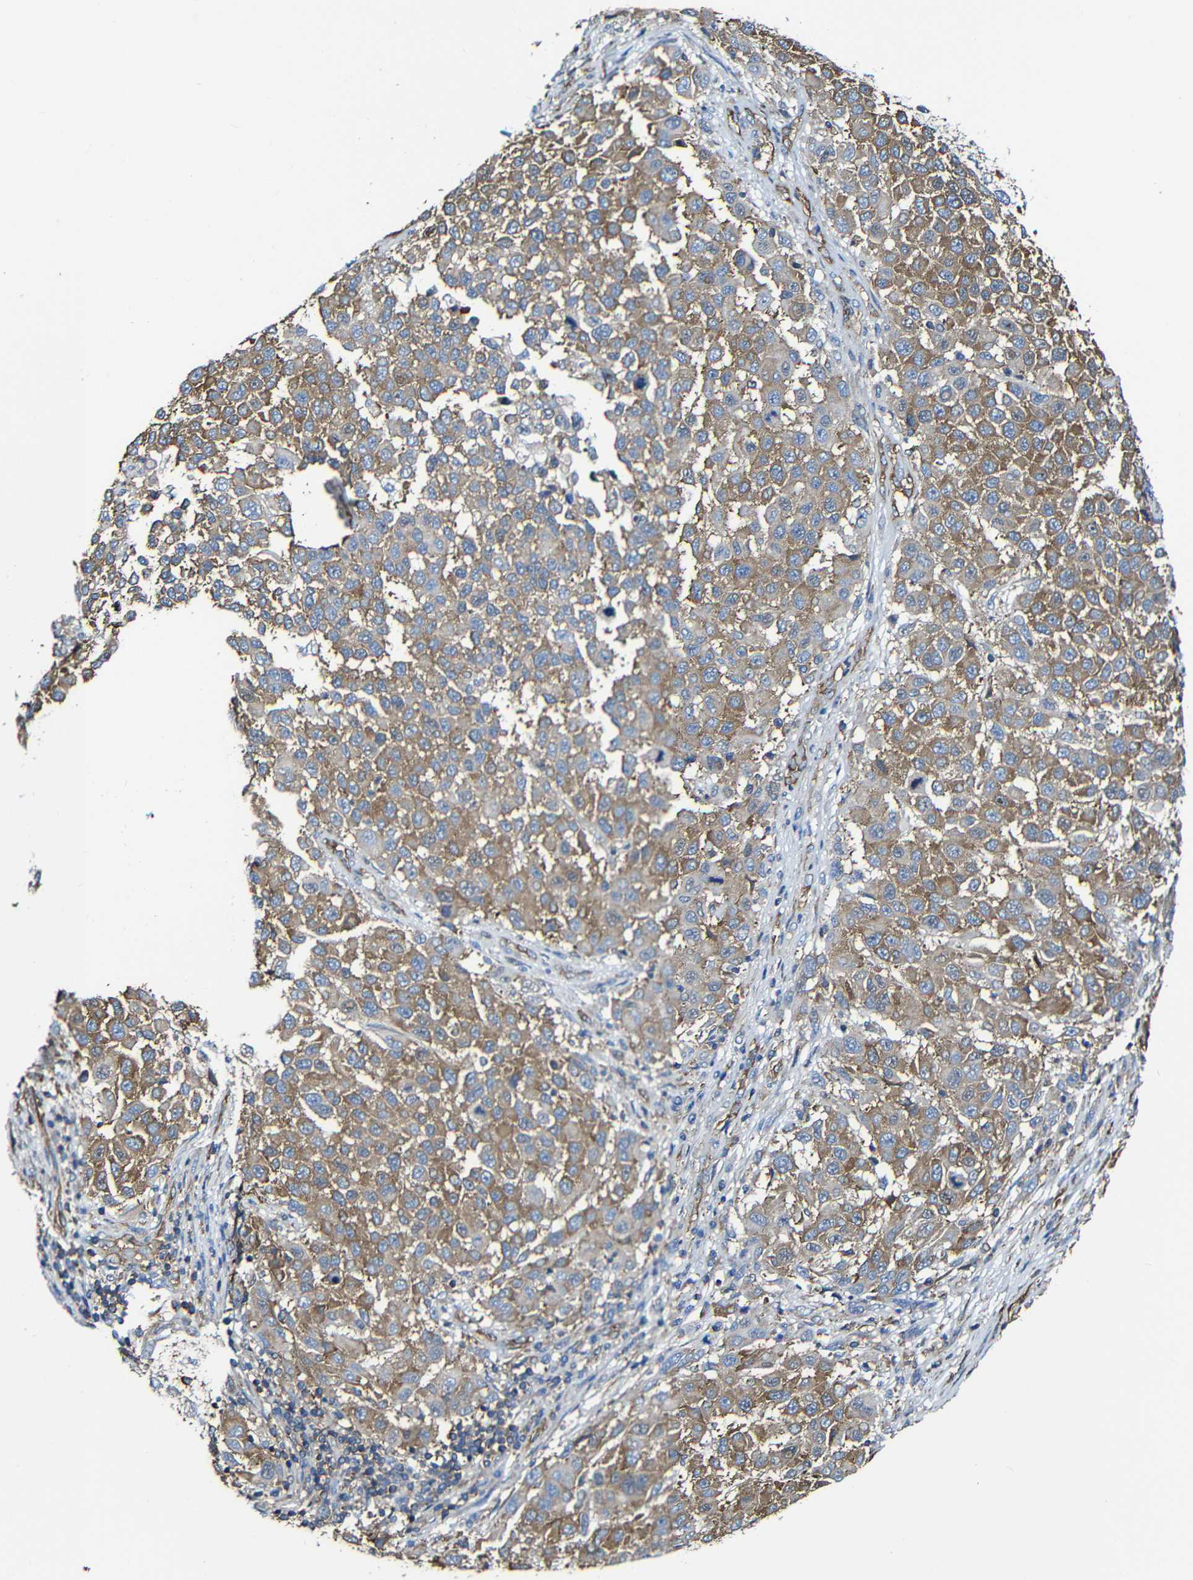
{"staining": {"intensity": "moderate", "quantity": ">75%", "location": "cytoplasmic/membranous"}, "tissue": "melanoma", "cell_type": "Tumor cells", "image_type": "cancer", "snomed": [{"axis": "morphology", "description": "Malignant melanoma, Metastatic site"}, {"axis": "topography", "description": "Lymph node"}], "caption": "Brown immunohistochemical staining in human malignant melanoma (metastatic site) exhibits moderate cytoplasmic/membranous staining in approximately >75% of tumor cells. (DAB (3,3'-diaminobenzidine) = brown stain, brightfield microscopy at high magnification).", "gene": "MSN", "patient": {"sex": "male", "age": 61}}